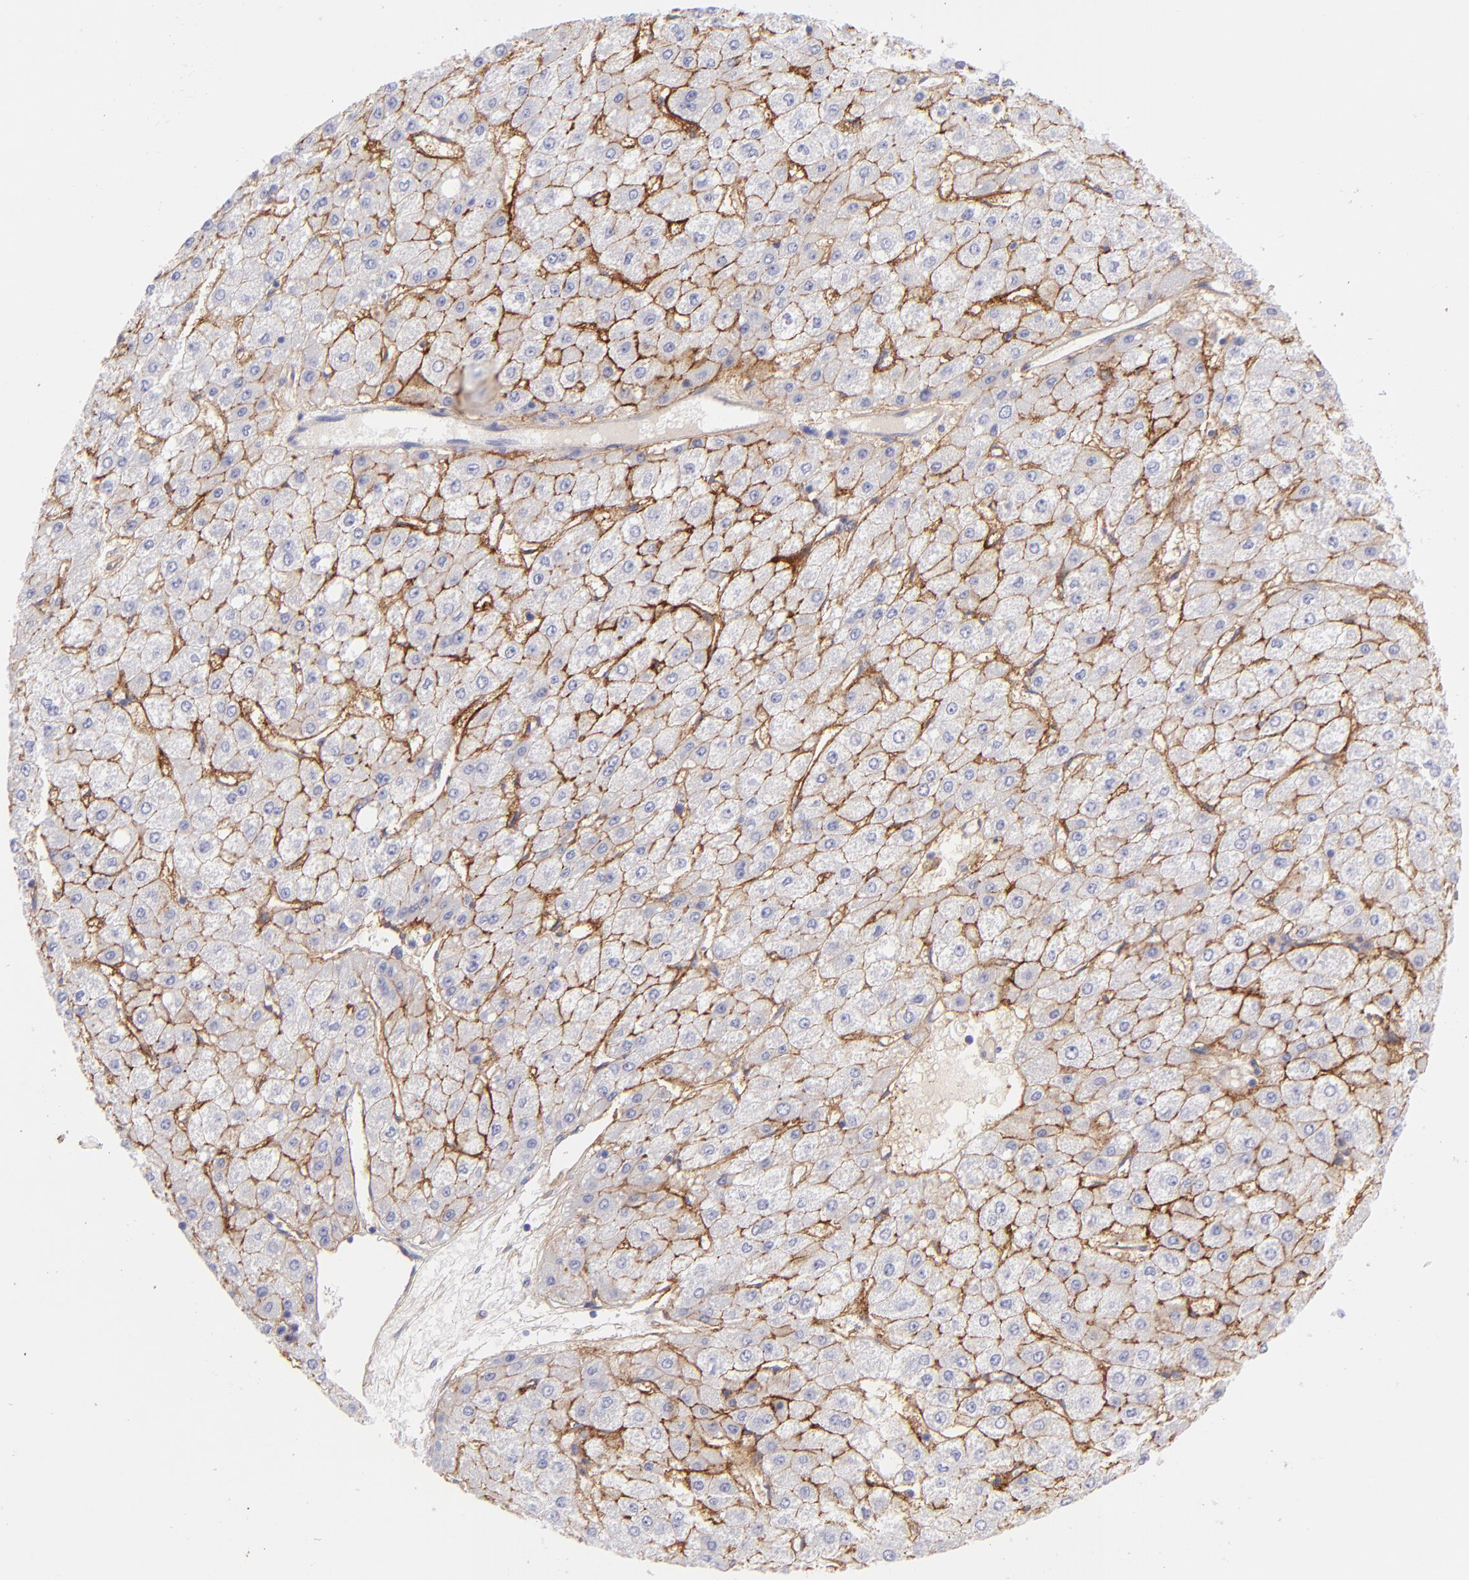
{"staining": {"intensity": "moderate", "quantity": ">75%", "location": "cytoplasmic/membranous"}, "tissue": "liver cancer", "cell_type": "Tumor cells", "image_type": "cancer", "snomed": [{"axis": "morphology", "description": "Carcinoma, Hepatocellular, NOS"}, {"axis": "topography", "description": "Liver"}], "caption": "This is an image of immunohistochemistry (IHC) staining of liver cancer, which shows moderate positivity in the cytoplasmic/membranous of tumor cells.", "gene": "CD81", "patient": {"sex": "female", "age": 52}}